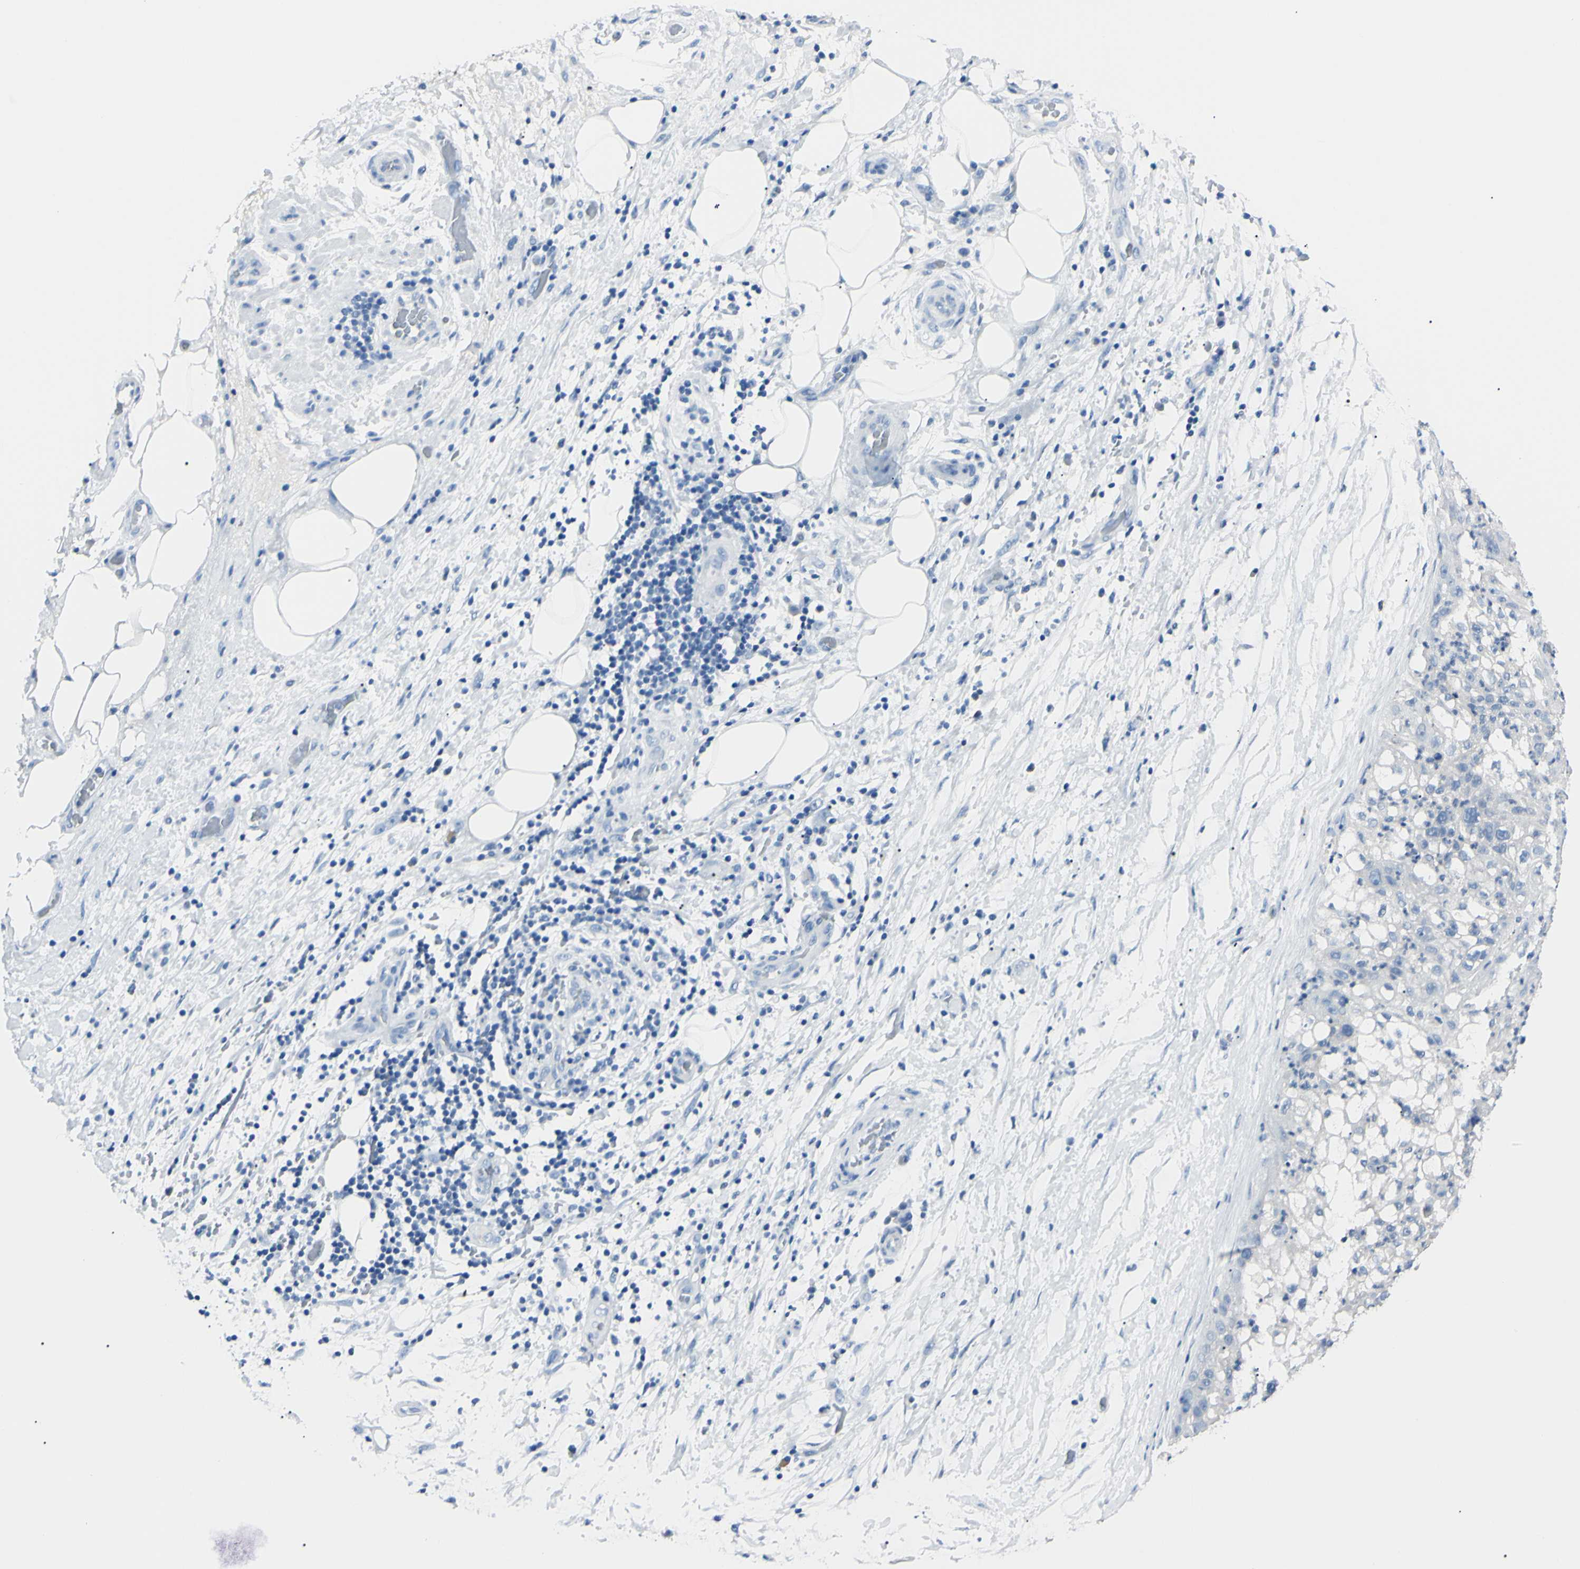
{"staining": {"intensity": "negative", "quantity": "none", "location": "none"}, "tissue": "lung cancer", "cell_type": "Tumor cells", "image_type": "cancer", "snomed": [{"axis": "morphology", "description": "Inflammation, NOS"}, {"axis": "morphology", "description": "Squamous cell carcinoma, NOS"}, {"axis": "topography", "description": "Lymph node"}, {"axis": "topography", "description": "Soft tissue"}, {"axis": "topography", "description": "Lung"}], "caption": "This micrograph is of lung squamous cell carcinoma stained with IHC to label a protein in brown with the nuclei are counter-stained blue. There is no expression in tumor cells.", "gene": "FOLH1", "patient": {"sex": "male", "age": 66}}